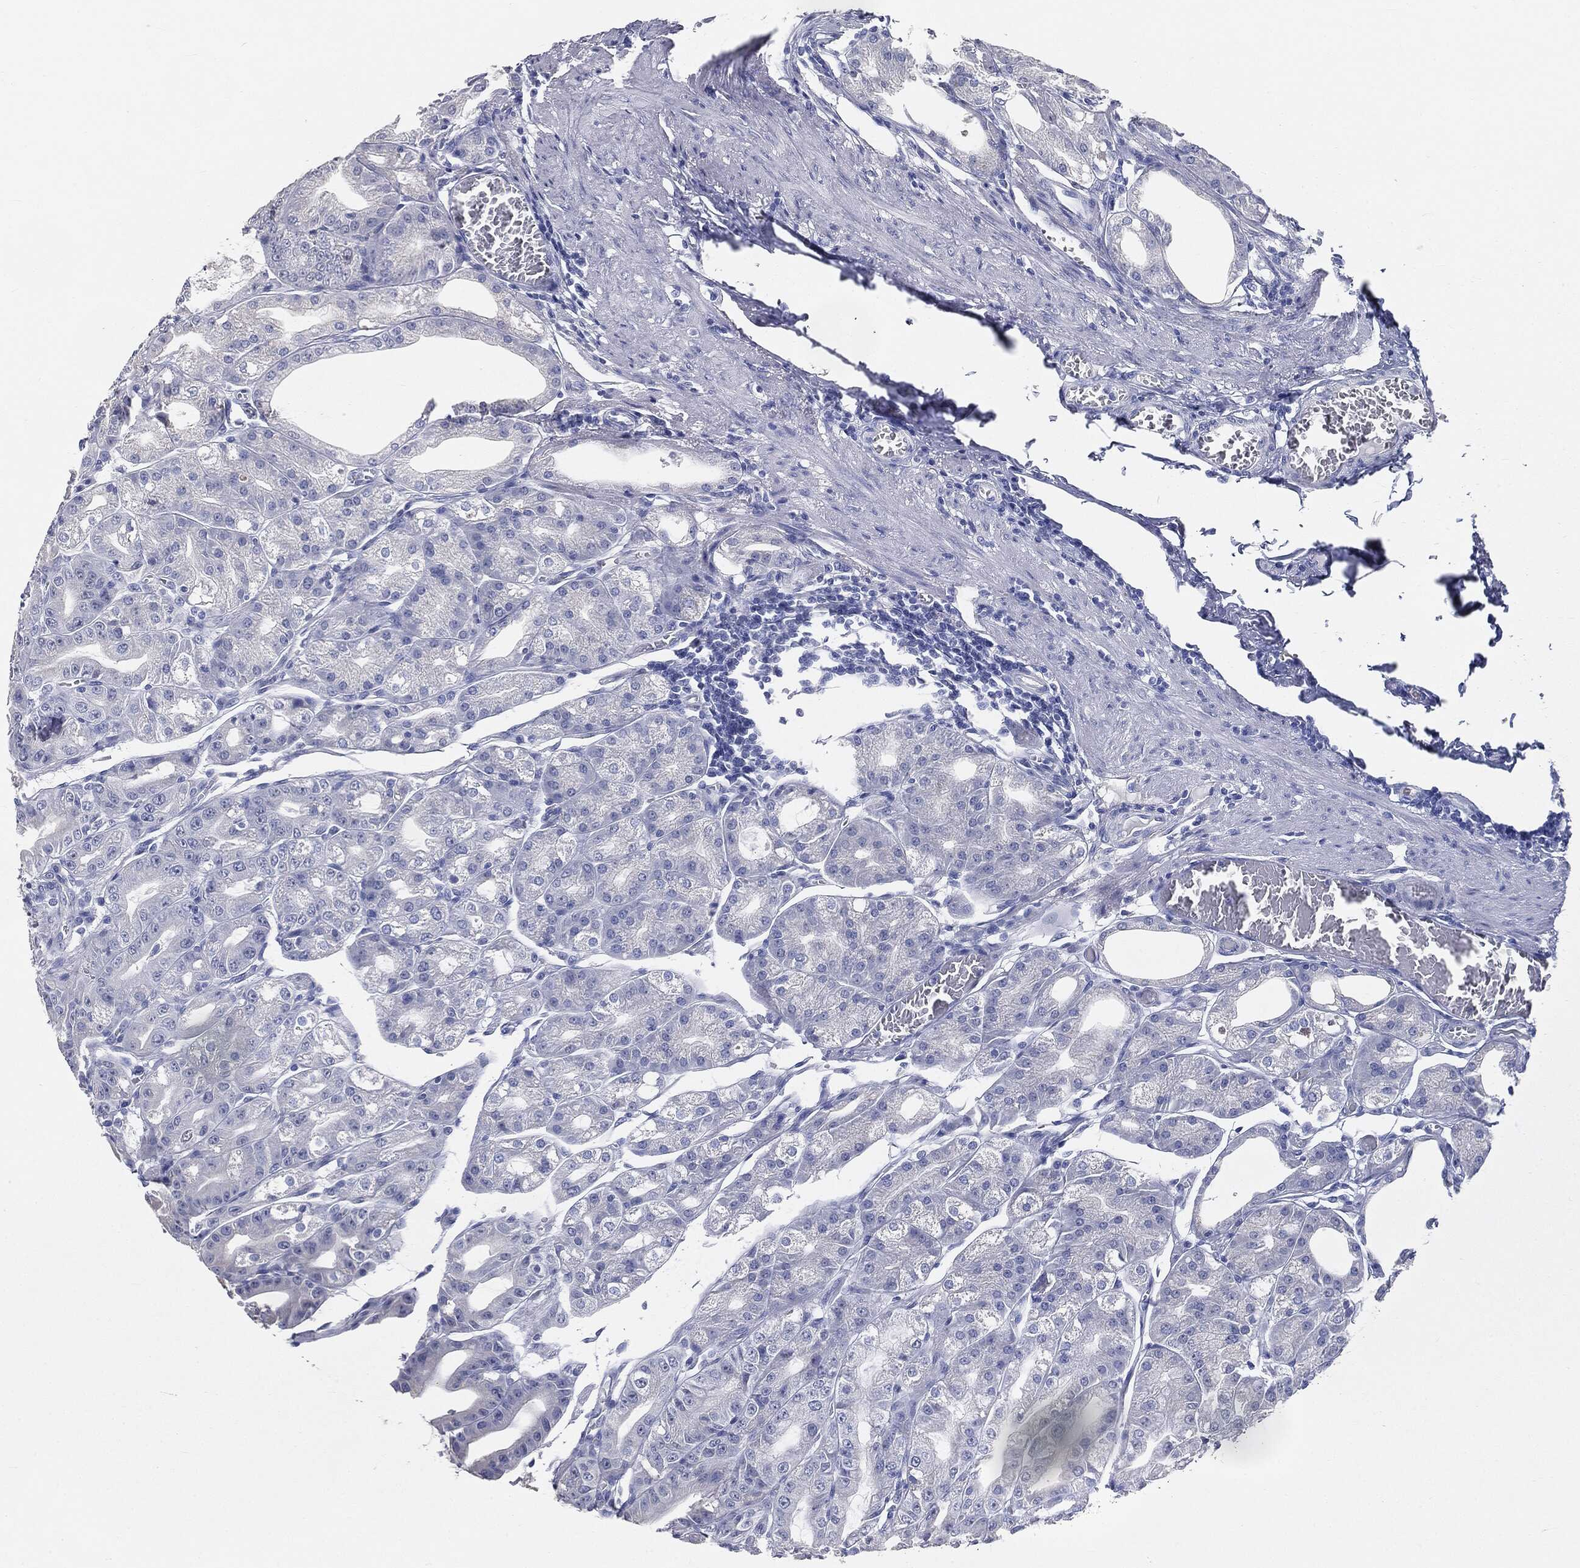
{"staining": {"intensity": "negative", "quantity": "none", "location": "none"}, "tissue": "stomach", "cell_type": "Glandular cells", "image_type": "normal", "snomed": [{"axis": "morphology", "description": "Normal tissue, NOS"}, {"axis": "topography", "description": "Stomach"}], "caption": "This image is of unremarkable stomach stained with immunohistochemistry (IHC) to label a protein in brown with the nuclei are counter-stained blue. There is no expression in glandular cells.", "gene": "CUZD1", "patient": {"sex": "male", "age": 71}}